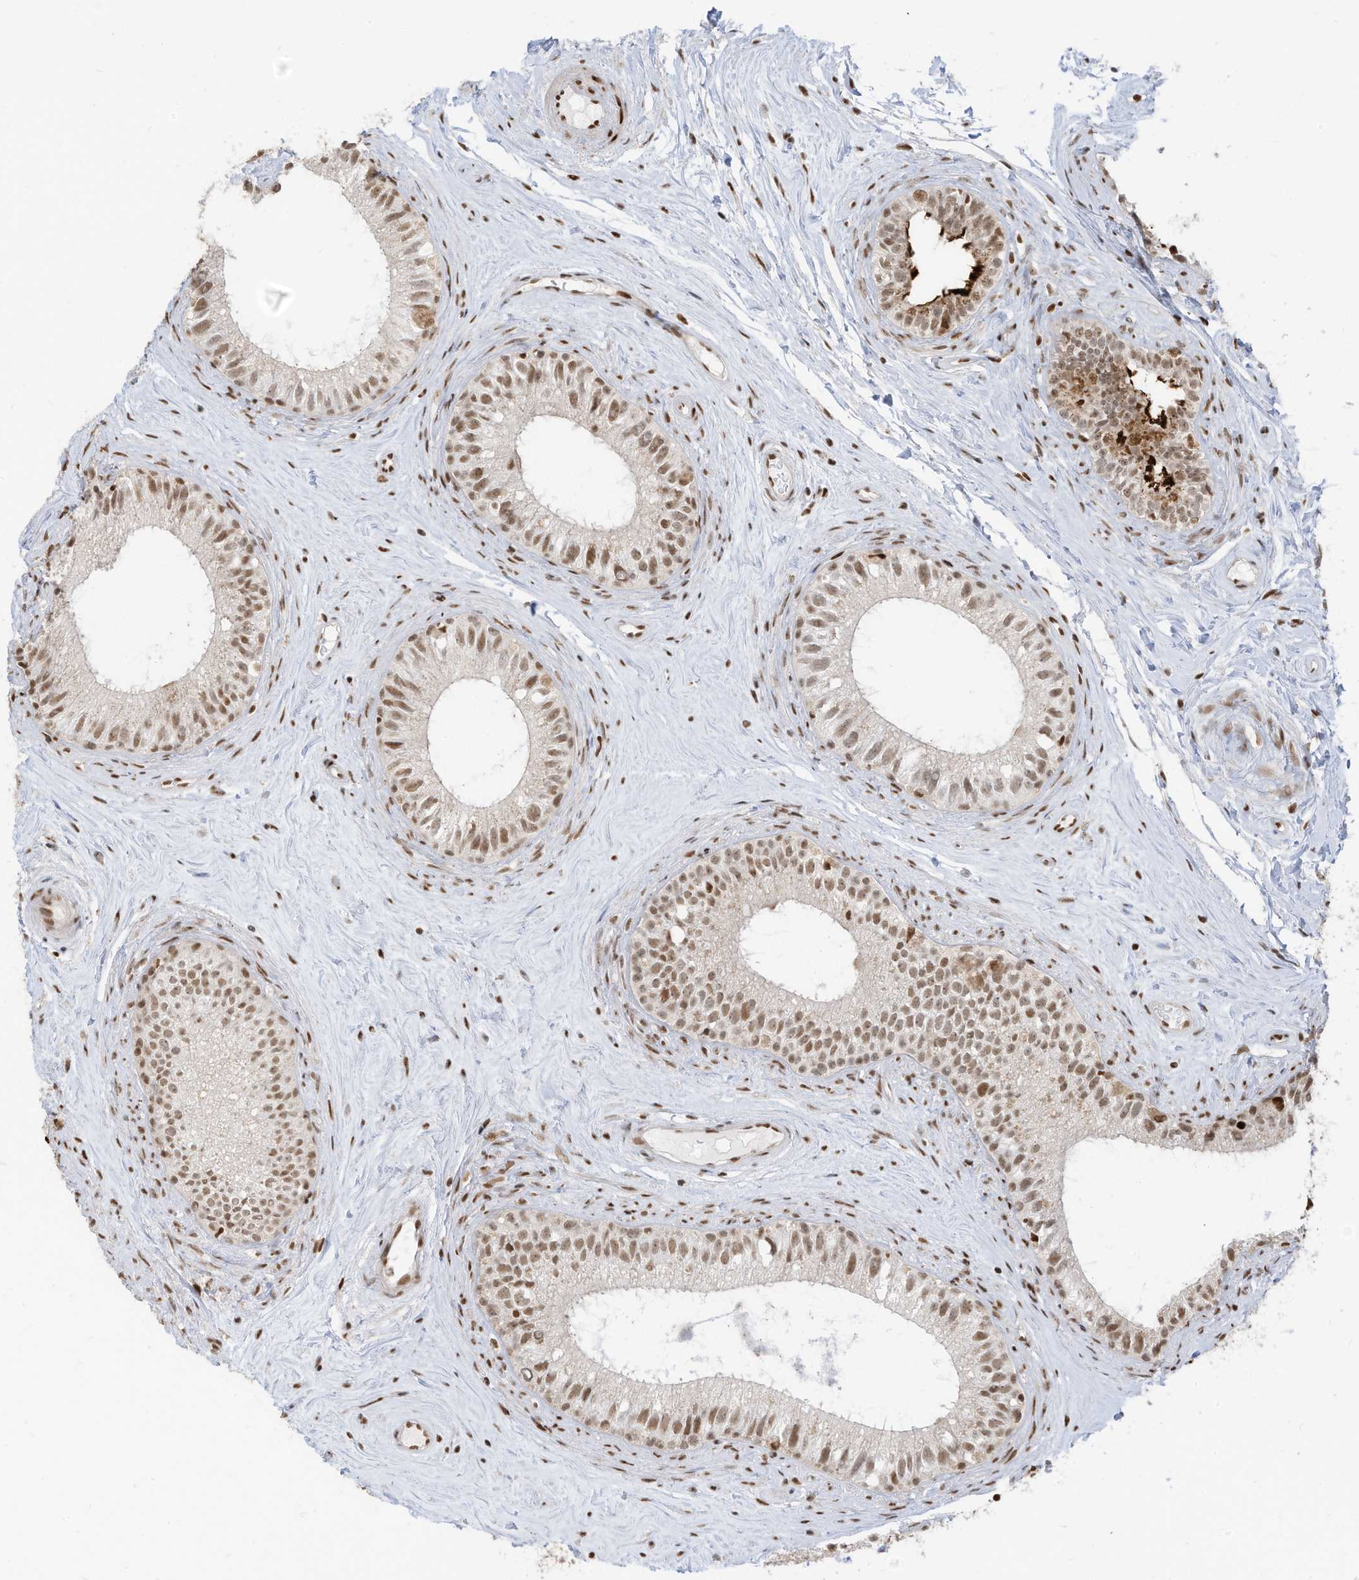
{"staining": {"intensity": "moderate", "quantity": ">75%", "location": "cytoplasmic/membranous,nuclear"}, "tissue": "epididymis", "cell_type": "Glandular cells", "image_type": "normal", "snomed": [{"axis": "morphology", "description": "Normal tissue, NOS"}, {"axis": "topography", "description": "Epididymis"}], "caption": "Protein expression analysis of normal human epididymis reveals moderate cytoplasmic/membranous,nuclear positivity in about >75% of glandular cells. The staining was performed using DAB to visualize the protein expression in brown, while the nuclei were stained in blue with hematoxylin (Magnification: 20x).", "gene": "SAMD15", "patient": {"sex": "male", "age": 71}}